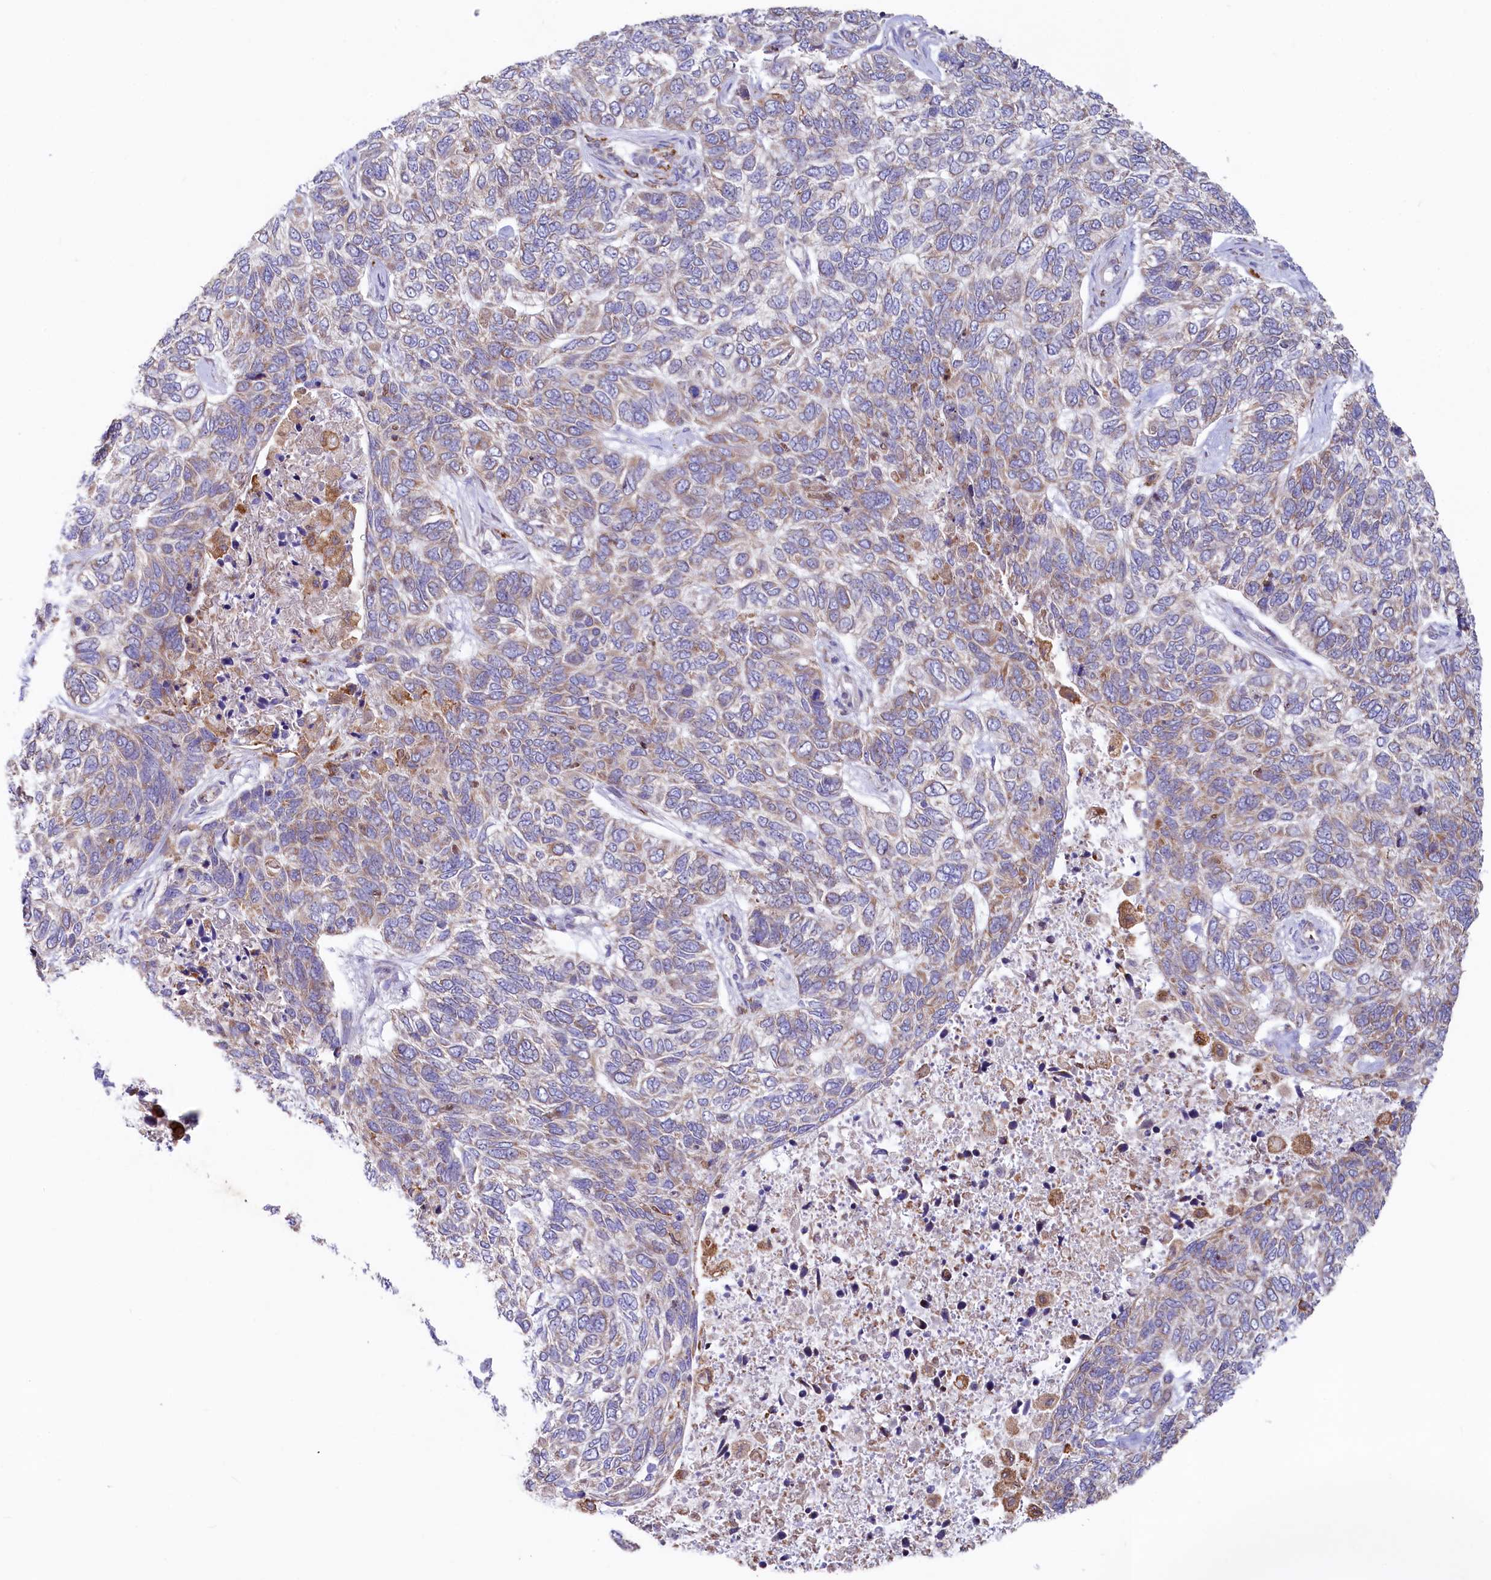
{"staining": {"intensity": "weak", "quantity": "25%-75%", "location": "cytoplasmic/membranous"}, "tissue": "skin cancer", "cell_type": "Tumor cells", "image_type": "cancer", "snomed": [{"axis": "morphology", "description": "Basal cell carcinoma"}, {"axis": "topography", "description": "Skin"}], "caption": "Skin cancer (basal cell carcinoma) stained for a protein displays weak cytoplasmic/membranous positivity in tumor cells.", "gene": "CHID1", "patient": {"sex": "female", "age": 65}}